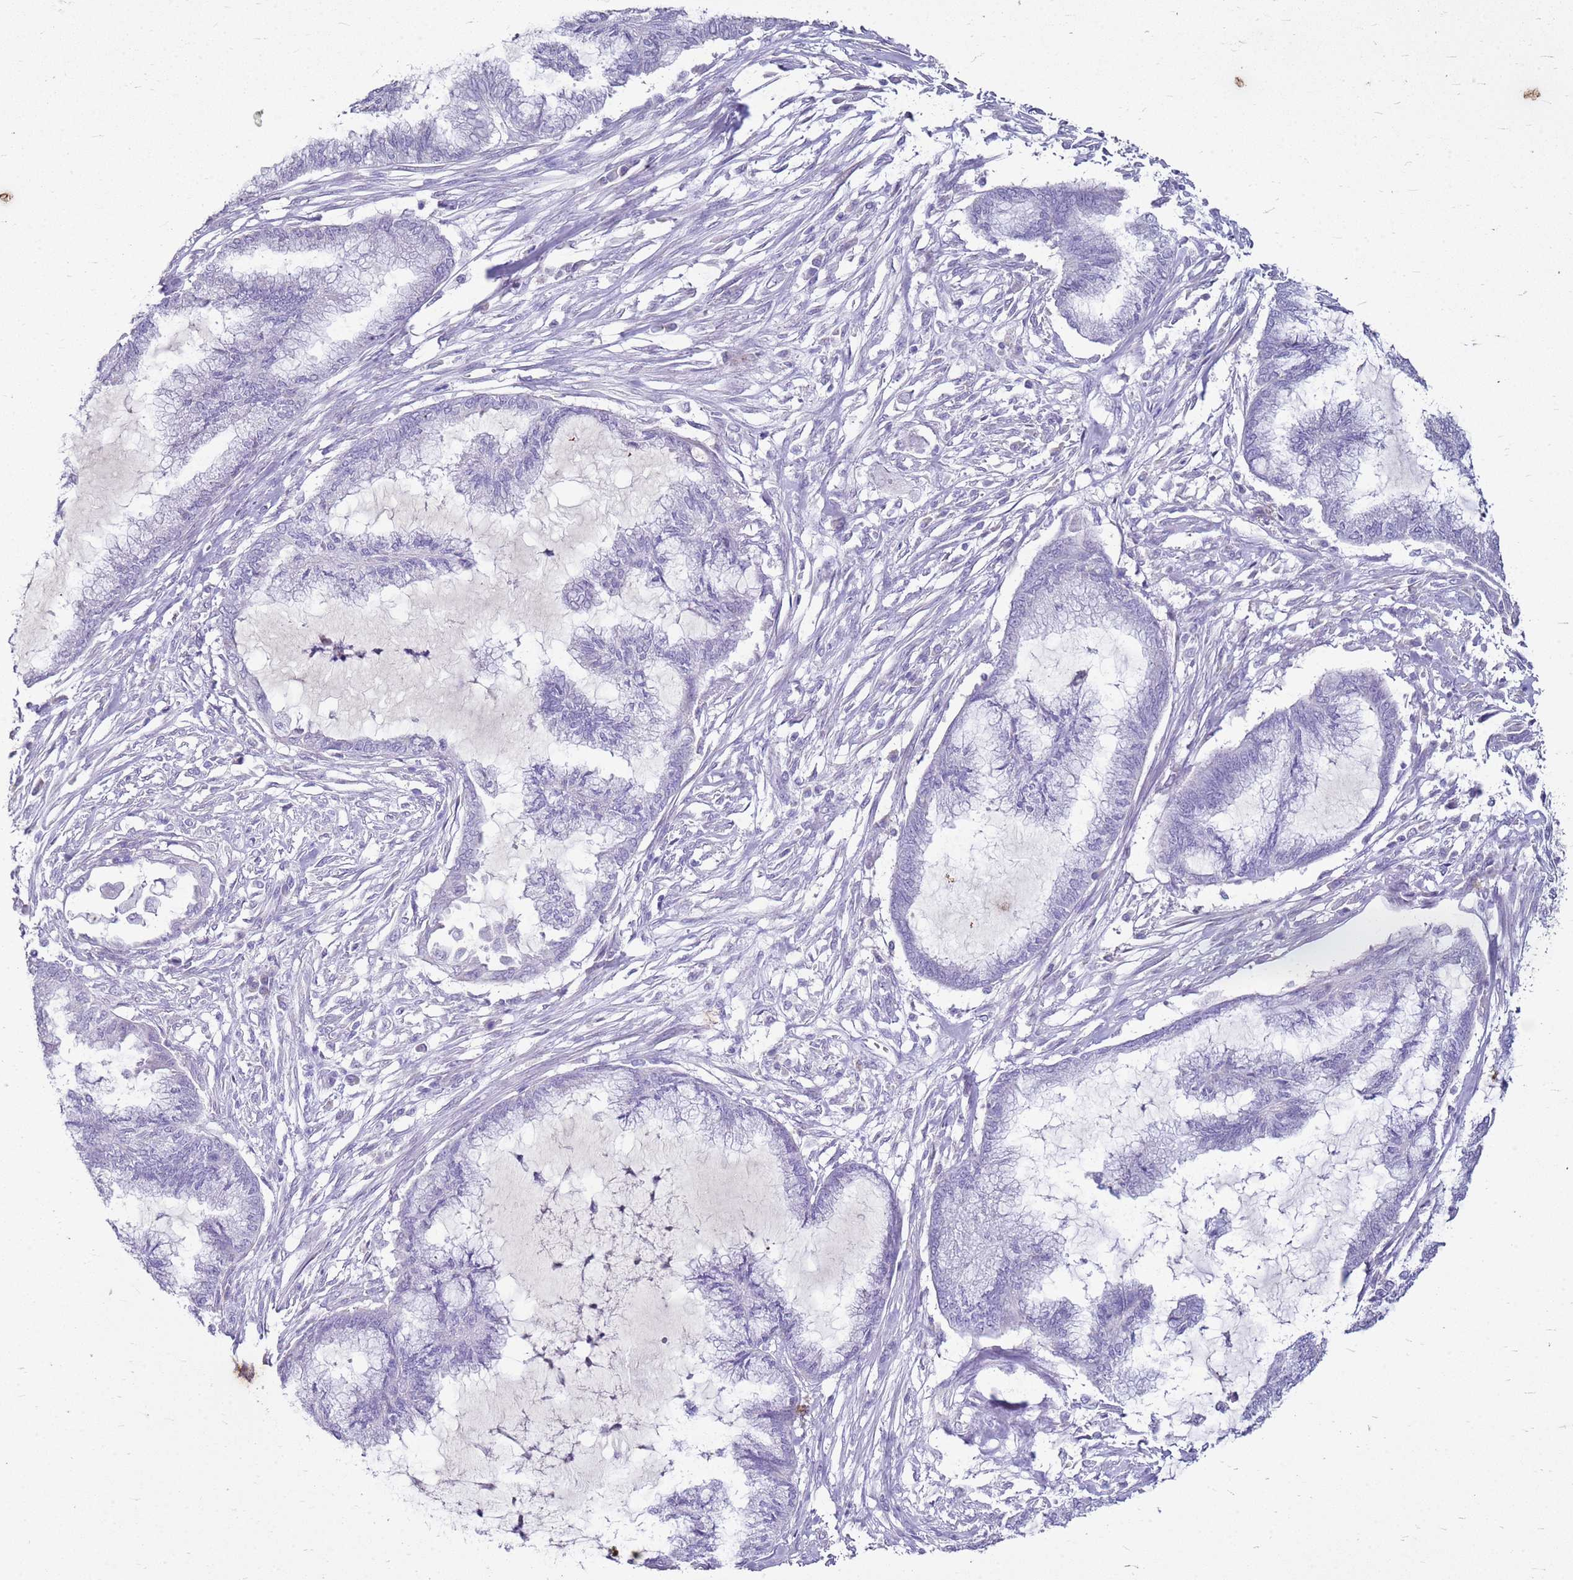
{"staining": {"intensity": "negative", "quantity": "none", "location": "none"}, "tissue": "endometrial cancer", "cell_type": "Tumor cells", "image_type": "cancer", "snomed": [{"axis": "morphology", "description": "Adenocarcinoma, NOS"}, {"axis": "topography", "description": "Endometrium"}], "caption": "An image of human endometrial cancer is negative for staining in tumor cells. (DAB IHC, high magnification).", "gene": "FABP2", "patient": {"sex": "female", "age": 86}}